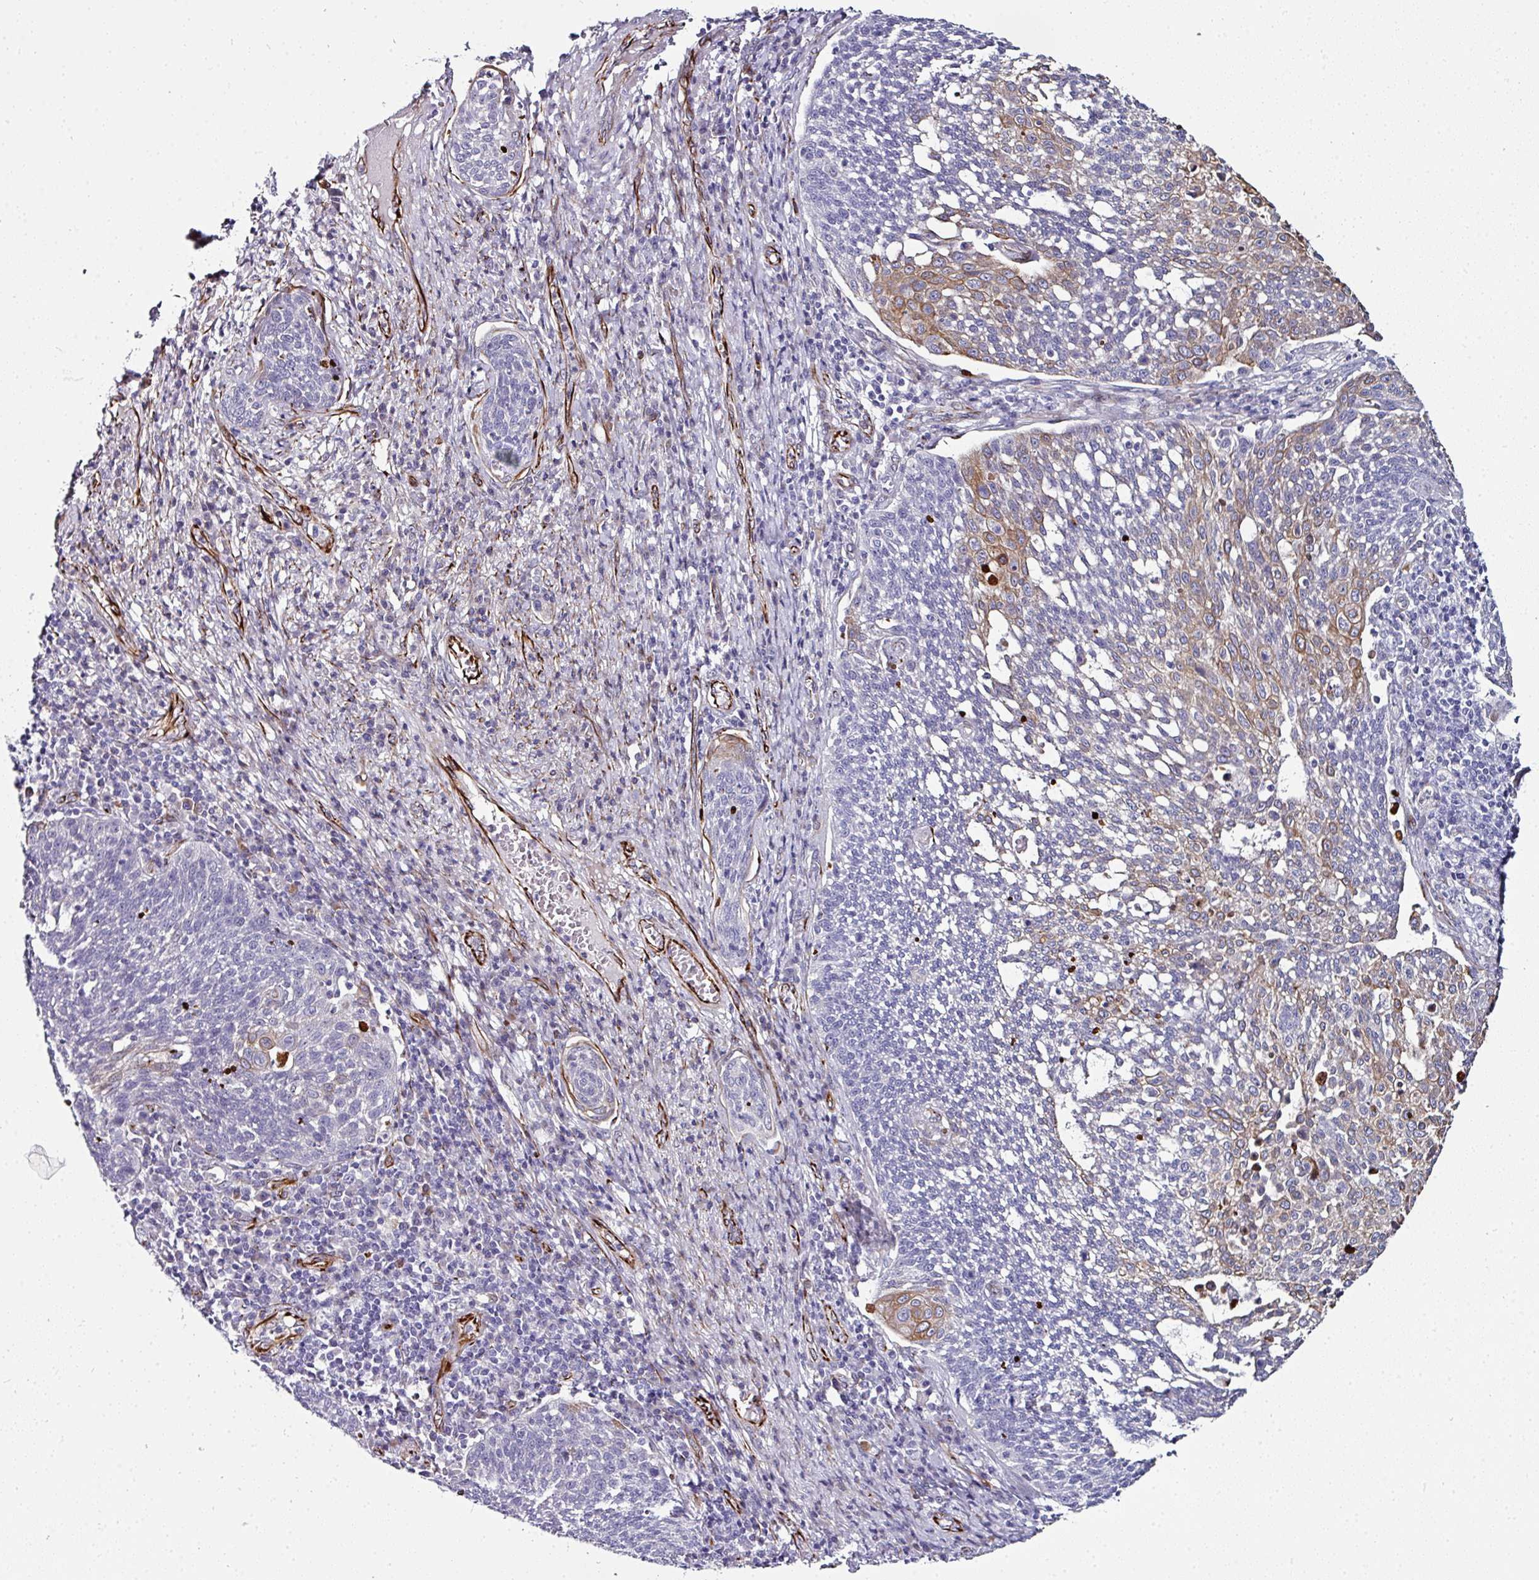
{"staining": {"intensity": "moderate", "quantity": "<25%", "location": "cytoplasmic/membranous"}, "tissue": "cervical cancer", "cell_type": "Tumor cells", "image_type": "cancer", "snomed": [{"axis": "morphology", "description": "Squamous cell carcinoma, NOS"}, {"axis": "topography", "description": "Cervix"}], "caption": "Cervical cancer stained with a brown dye displays moderate cytoplasmic/membranous positive staining in about <25% of tumor cells.", "gene": "TMPRSS9", "patient": {"sex": "female", "age": 34}}